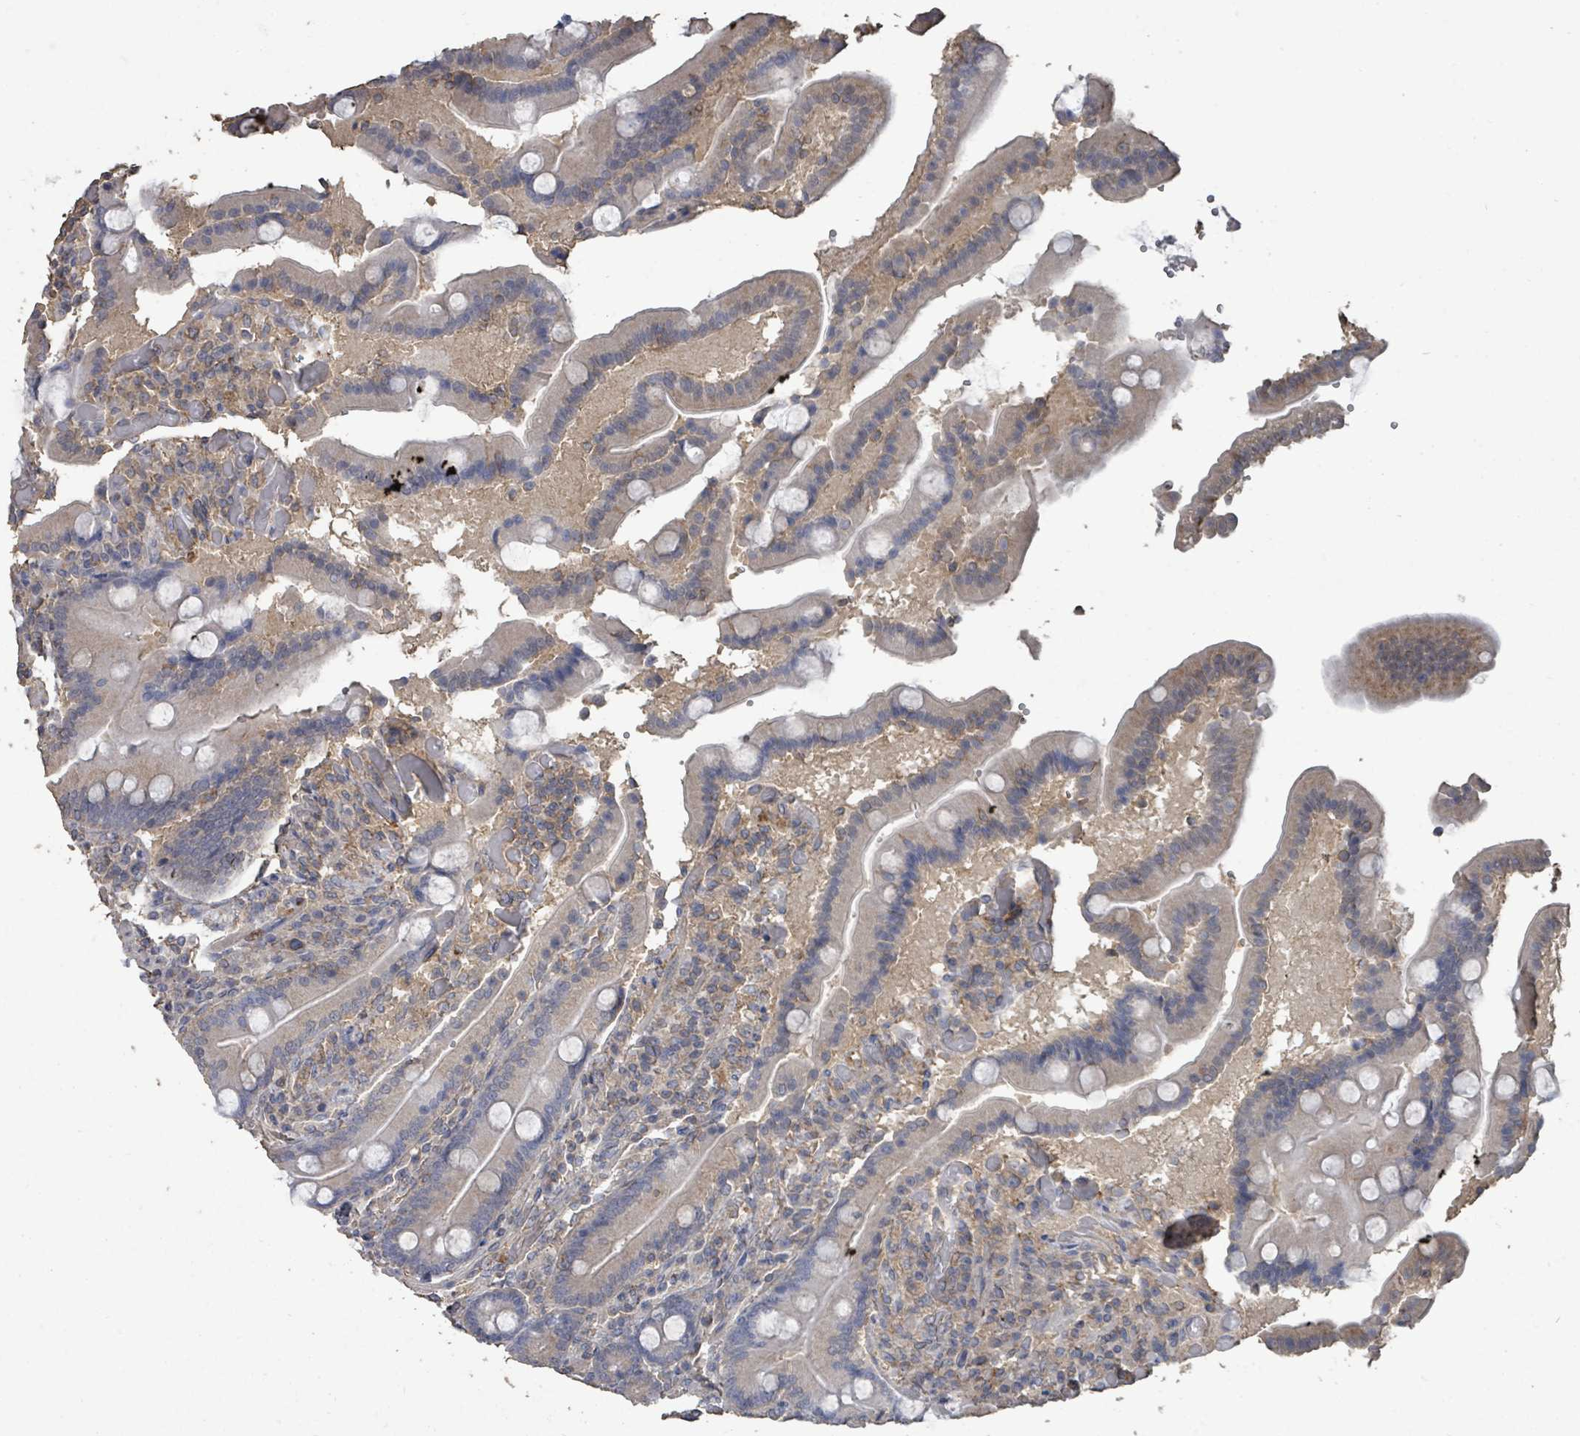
{"staining": {"intensity": "moderate", "quantity": "25%-75%", "location": "cytoplasmic/membranous"}, "tissue": "duodenum", "cell_type": "Glandular cells", "image_type": "normal", "snomed": [{"axis": "morphology", "description": "Normal tissue, NOS"}, {"axis": "topography", "description": "Duodenum"}], "caption": "IHC of normal human duodenum displays medium levels of moderate cytoplasmic/membranous staining in approximately 25%-75% of glandular cells.", "gene": "SLC9A7", "patient": {"sex": "female", "age": 62}}